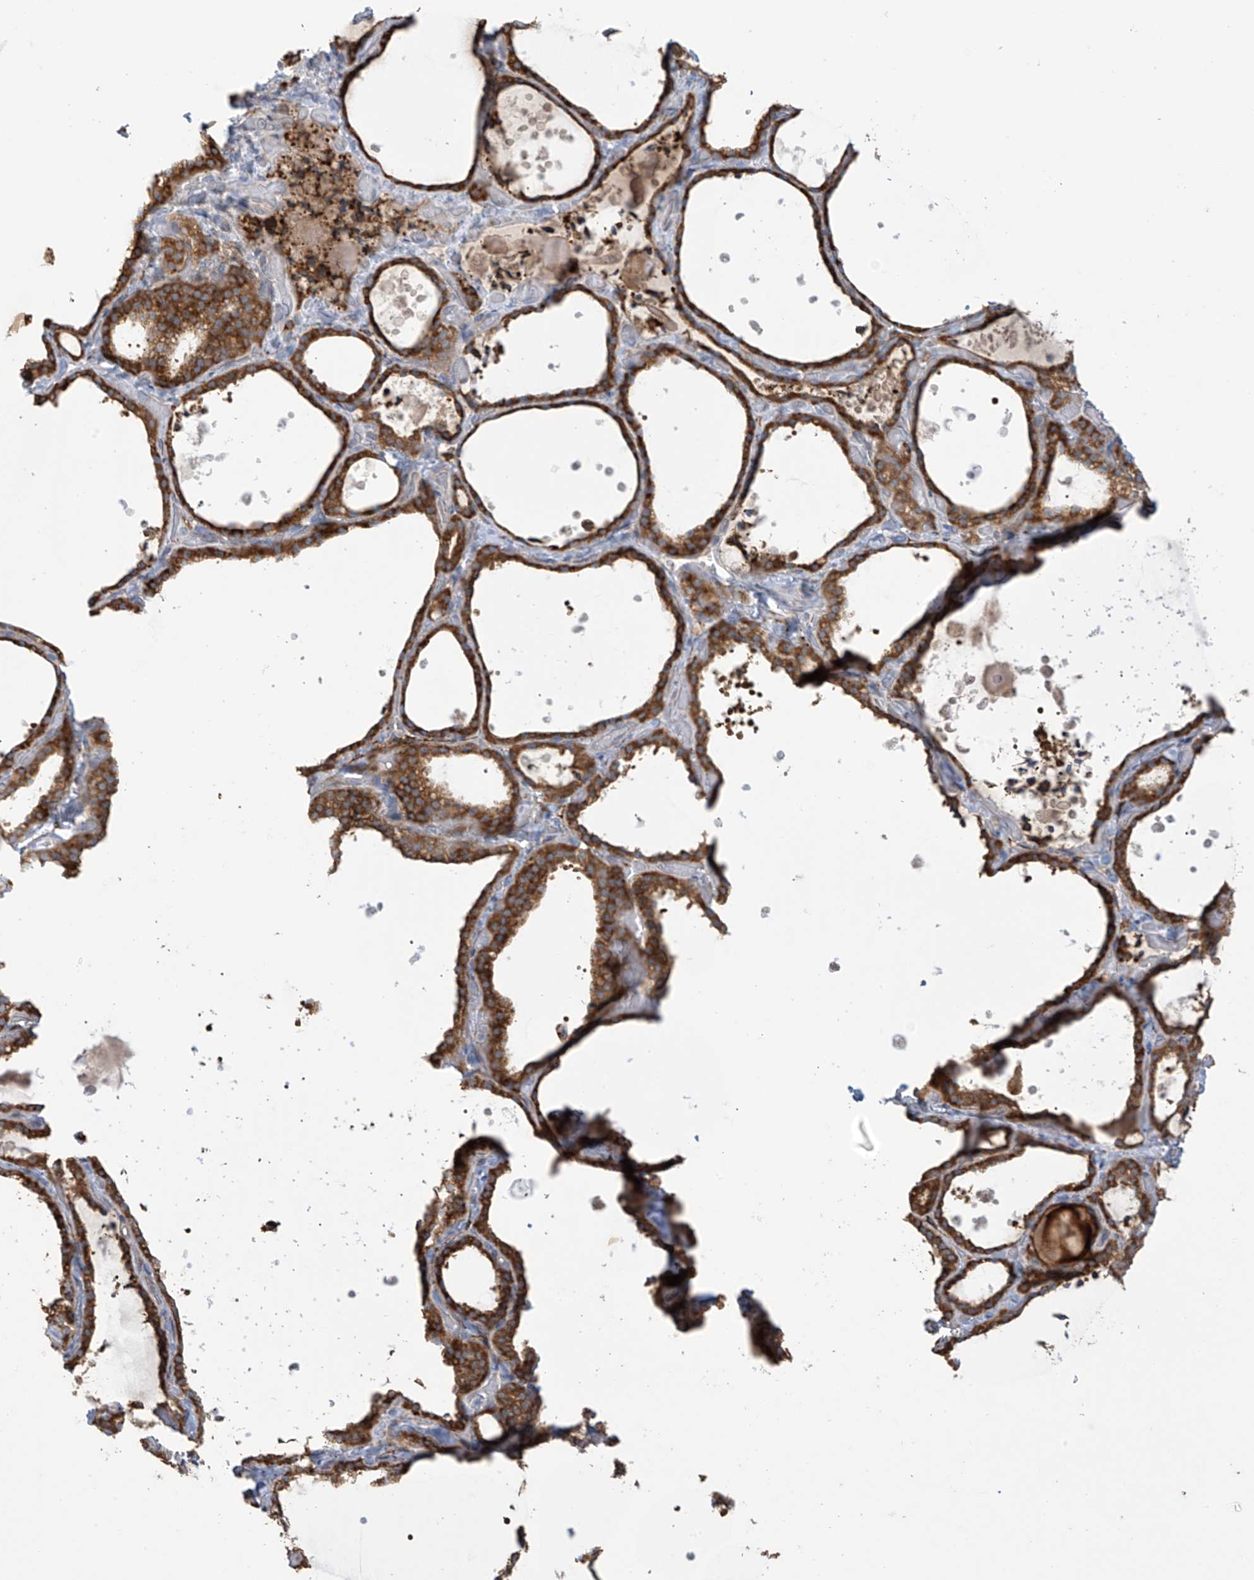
{"staining": {"intensity": "strong", "quantity": ">75%", "location": "cytoplasmic/membranous"}, "tissue": "thyroid gland", "cell_type": "Glandular cells", "image_type": "normal", "snomed": [{"axis": "morphology", "description": "Normal tissue, NOS"}, {"axis": "topography", "description": "Thyroid gland"}], "caption": "Thyroid gland stained with DAB immunohistochemistry (IHC) reveals high levels of strong cytoplasmic/membranous positivity in about >75% of glandular cells. Immunohistochemistry (ihc) stains the protein of interest in brown and the nuclei are stained blue.", "gene": "KIAA1522", "patient": {"sex": "female", "age": 44}}